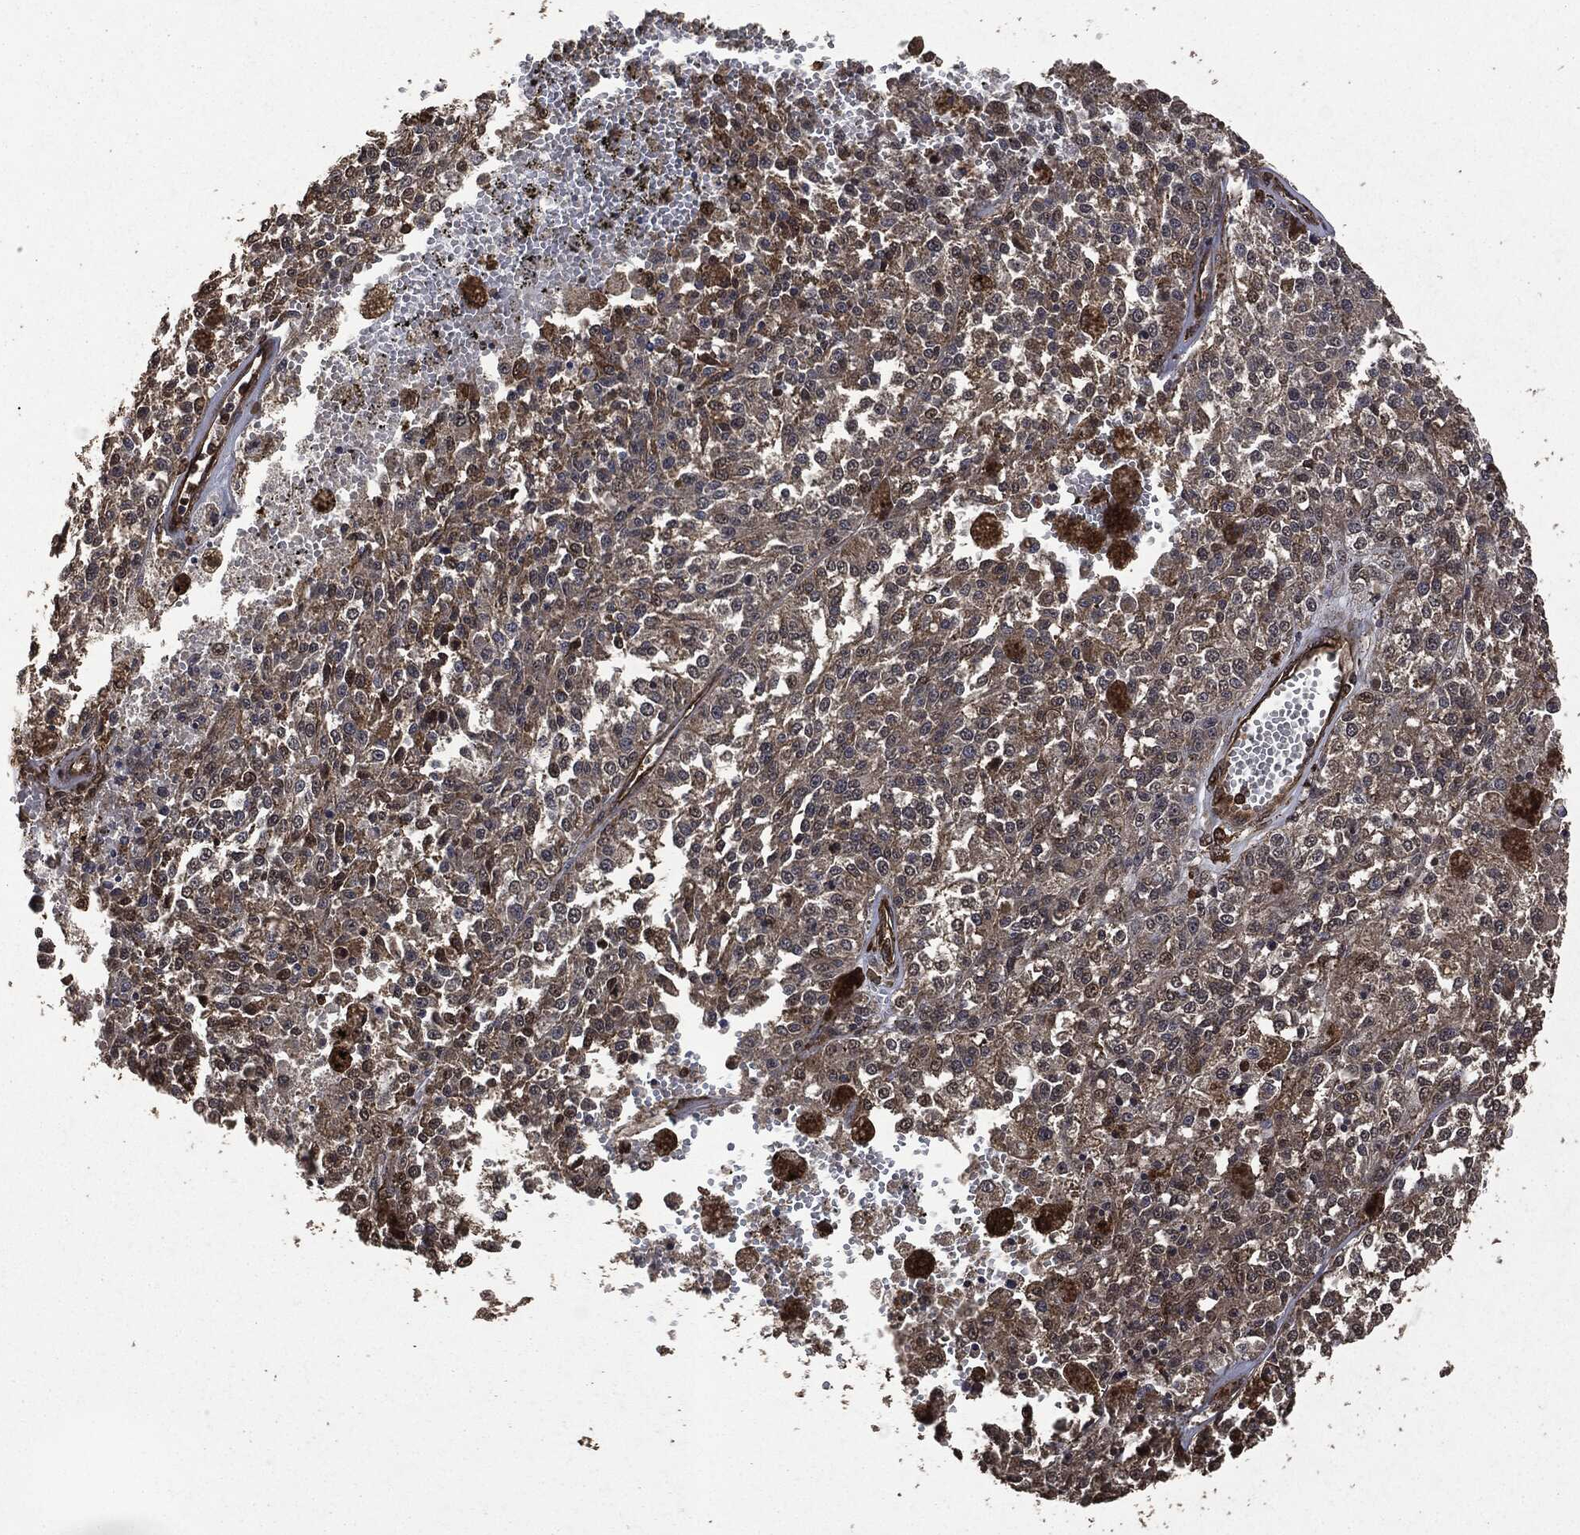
{"staining": {"intensity": "weak", "quantity": "25%-75%", "location": "cytoplasmic/membranous"}, "tissue": "melanoma", "cell_type": "Tumor cells", "image_type": "cancer", "snomed": [{"axis": "morphology", "description": "Malignant melanoma, Metastatic site"}, {"axis": "topography", "description": "Lymph node"}], "caption": "A histopathology image of human malignant melanoma (metastatic site) stained for a protein displays weak cytoplasmic/membranous brown staining in tumor cells. The protein of interest is stained brown, and the nuclei are stained in blue (DAB IHC with brightfield microscopy, high magnification).", "gene": "HRAS", "patient": {"sex": "female", "age": 64}}